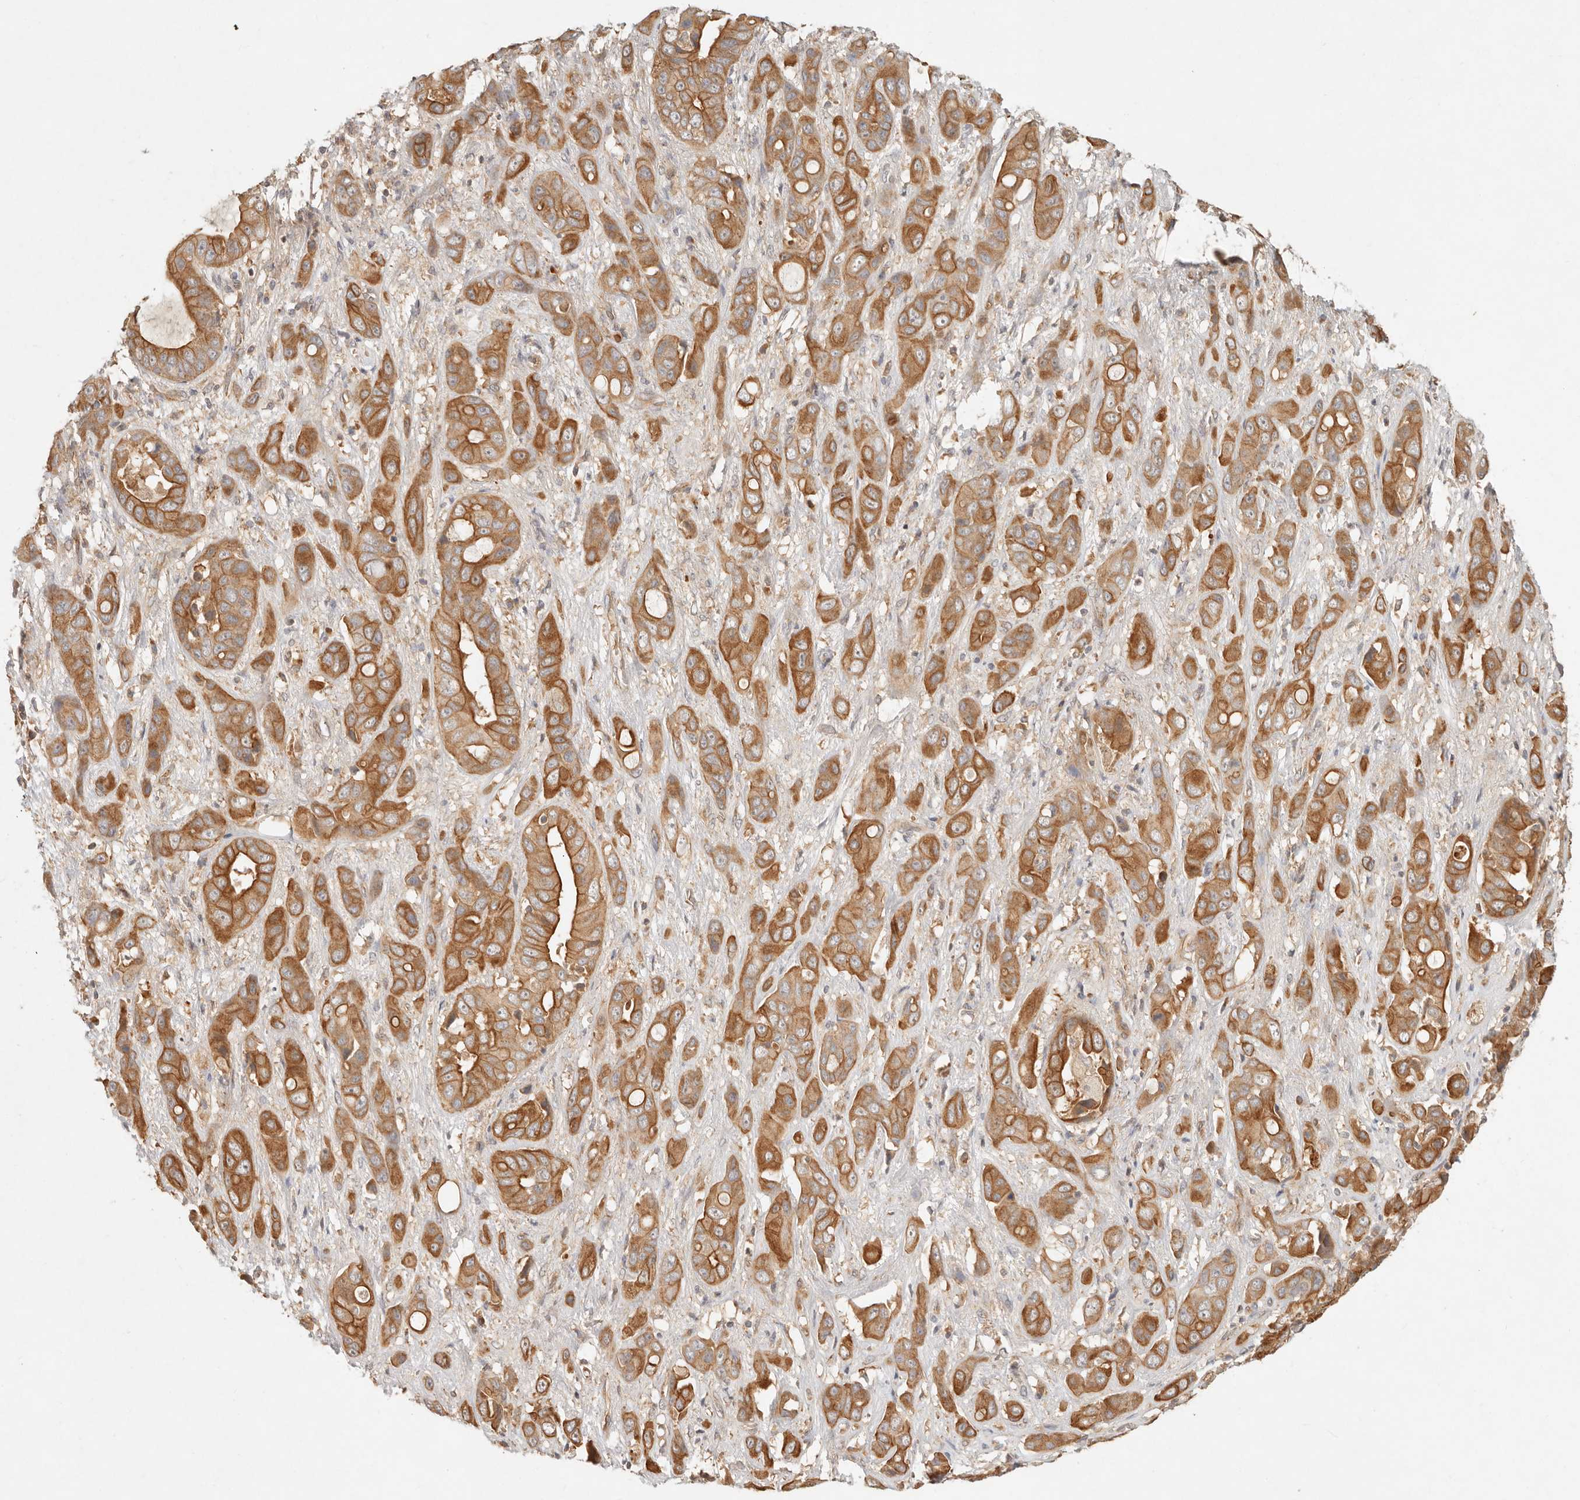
{"staining": {"intensity": "moderate", "quantity": ">75%", "location": "cytoplasmic/membranous"}, "tissue": "liver cancer", "cell_type": "Tumor cells", "image_type": "cancer", "snomed": [{"axis": "morphology", "description": "Cholangiocarcinoma"}, {"axis": "topography", "description": "Liver"}], "caption": "Immunohistochemical staining of human cholangiocarcinoma (liver) demonstrates moderate cytoplasmic/membranous protein expression in approximately >75% of tumor cells.", "gene": "HECTD3", "patient": {"sex": "female", "age": 52}}